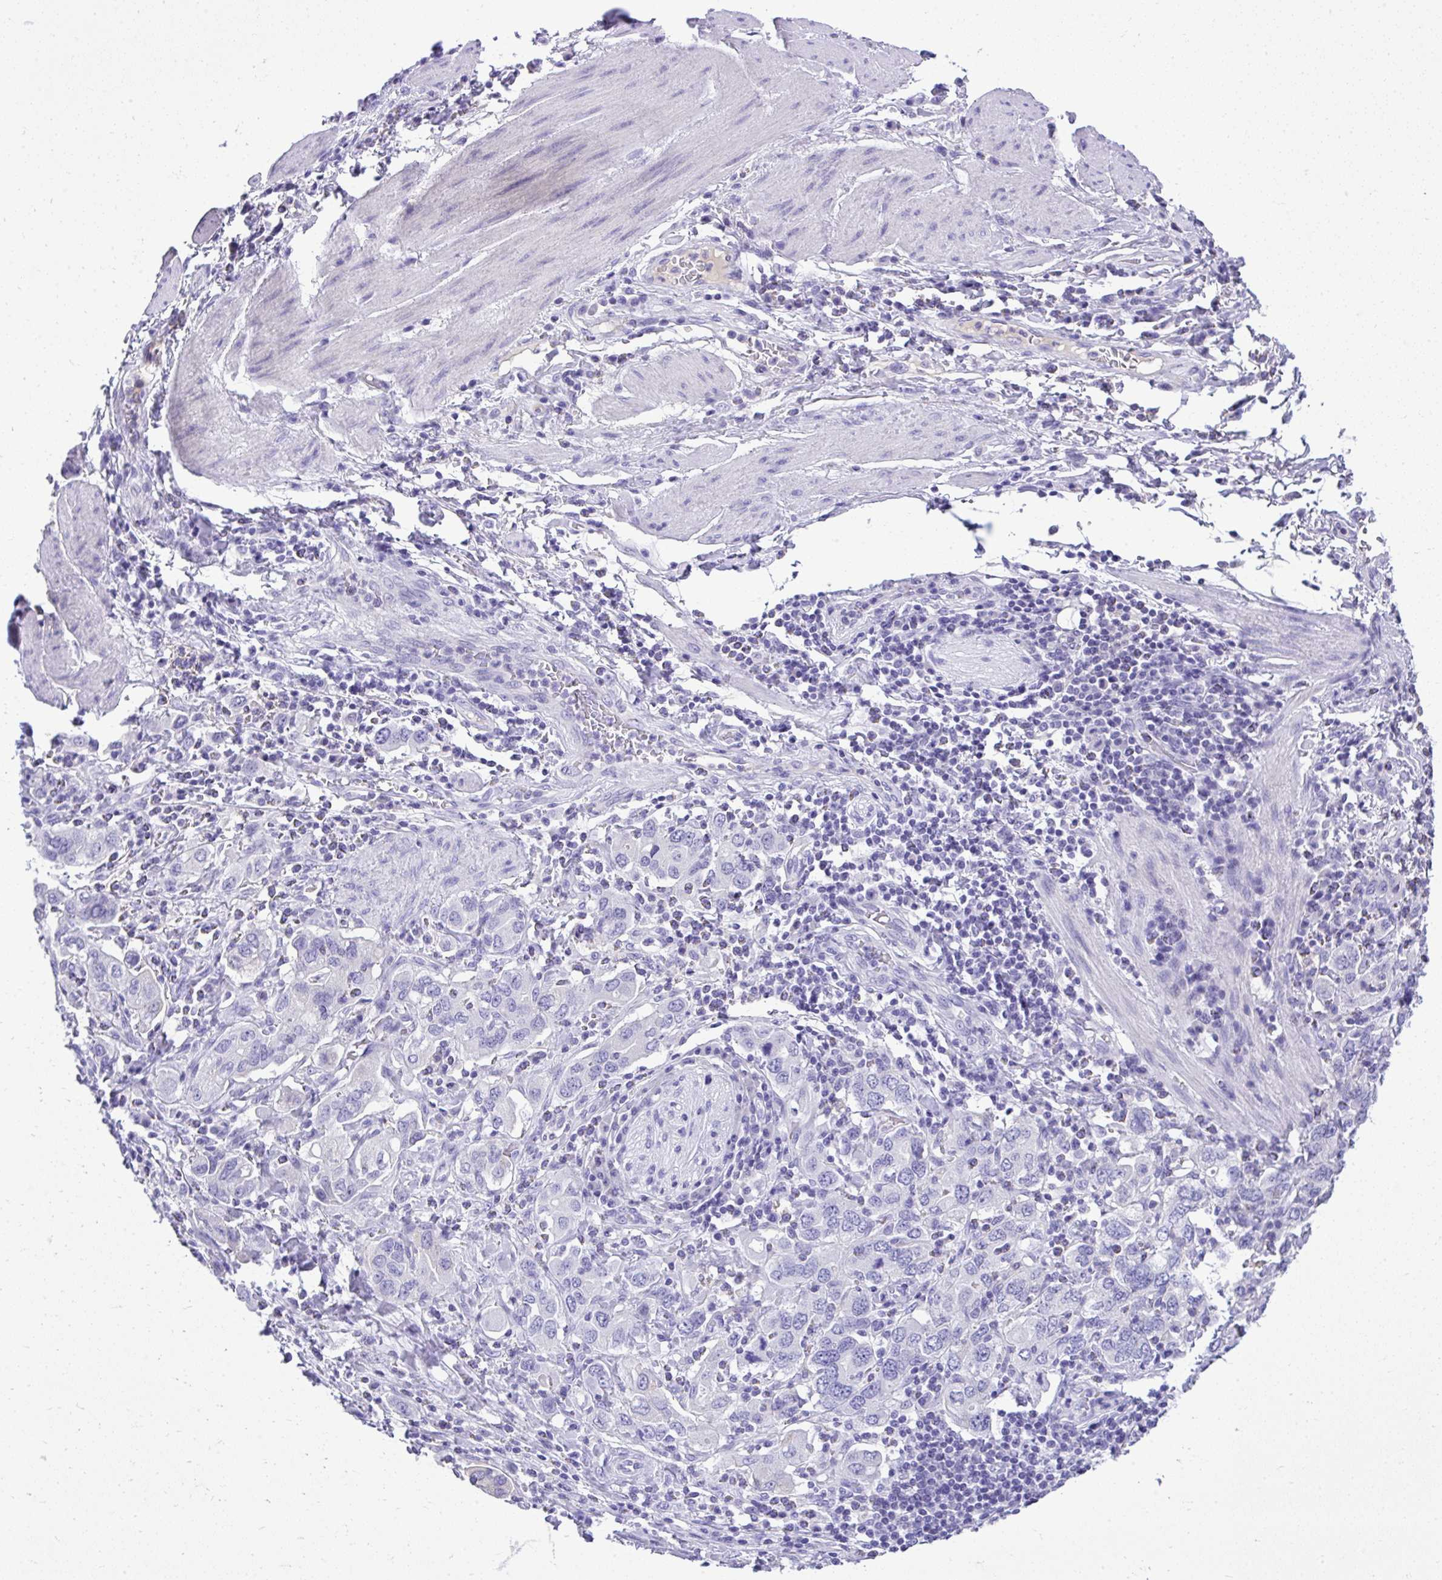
{"staining": {"intensity": "negative", "quantity": "none", "location": "none"}, "tissue": "stomach cancer", "cell_type": "Tumor cells", "image_type": "cancer", "snomed": [{"axis": "morphology", "description": "Adenocarcinoma, NOS"}, {"axis": "topography", "description": "Stomach, upper"}, {"axis": "topography", "description": "Stomach"}], "caption": "Tumor cells show no significant staining in stomach cancer (adenocarcinoma).", "gene": "ST6GALNAC3", "patient": {"sex": "male", "age": 62}}